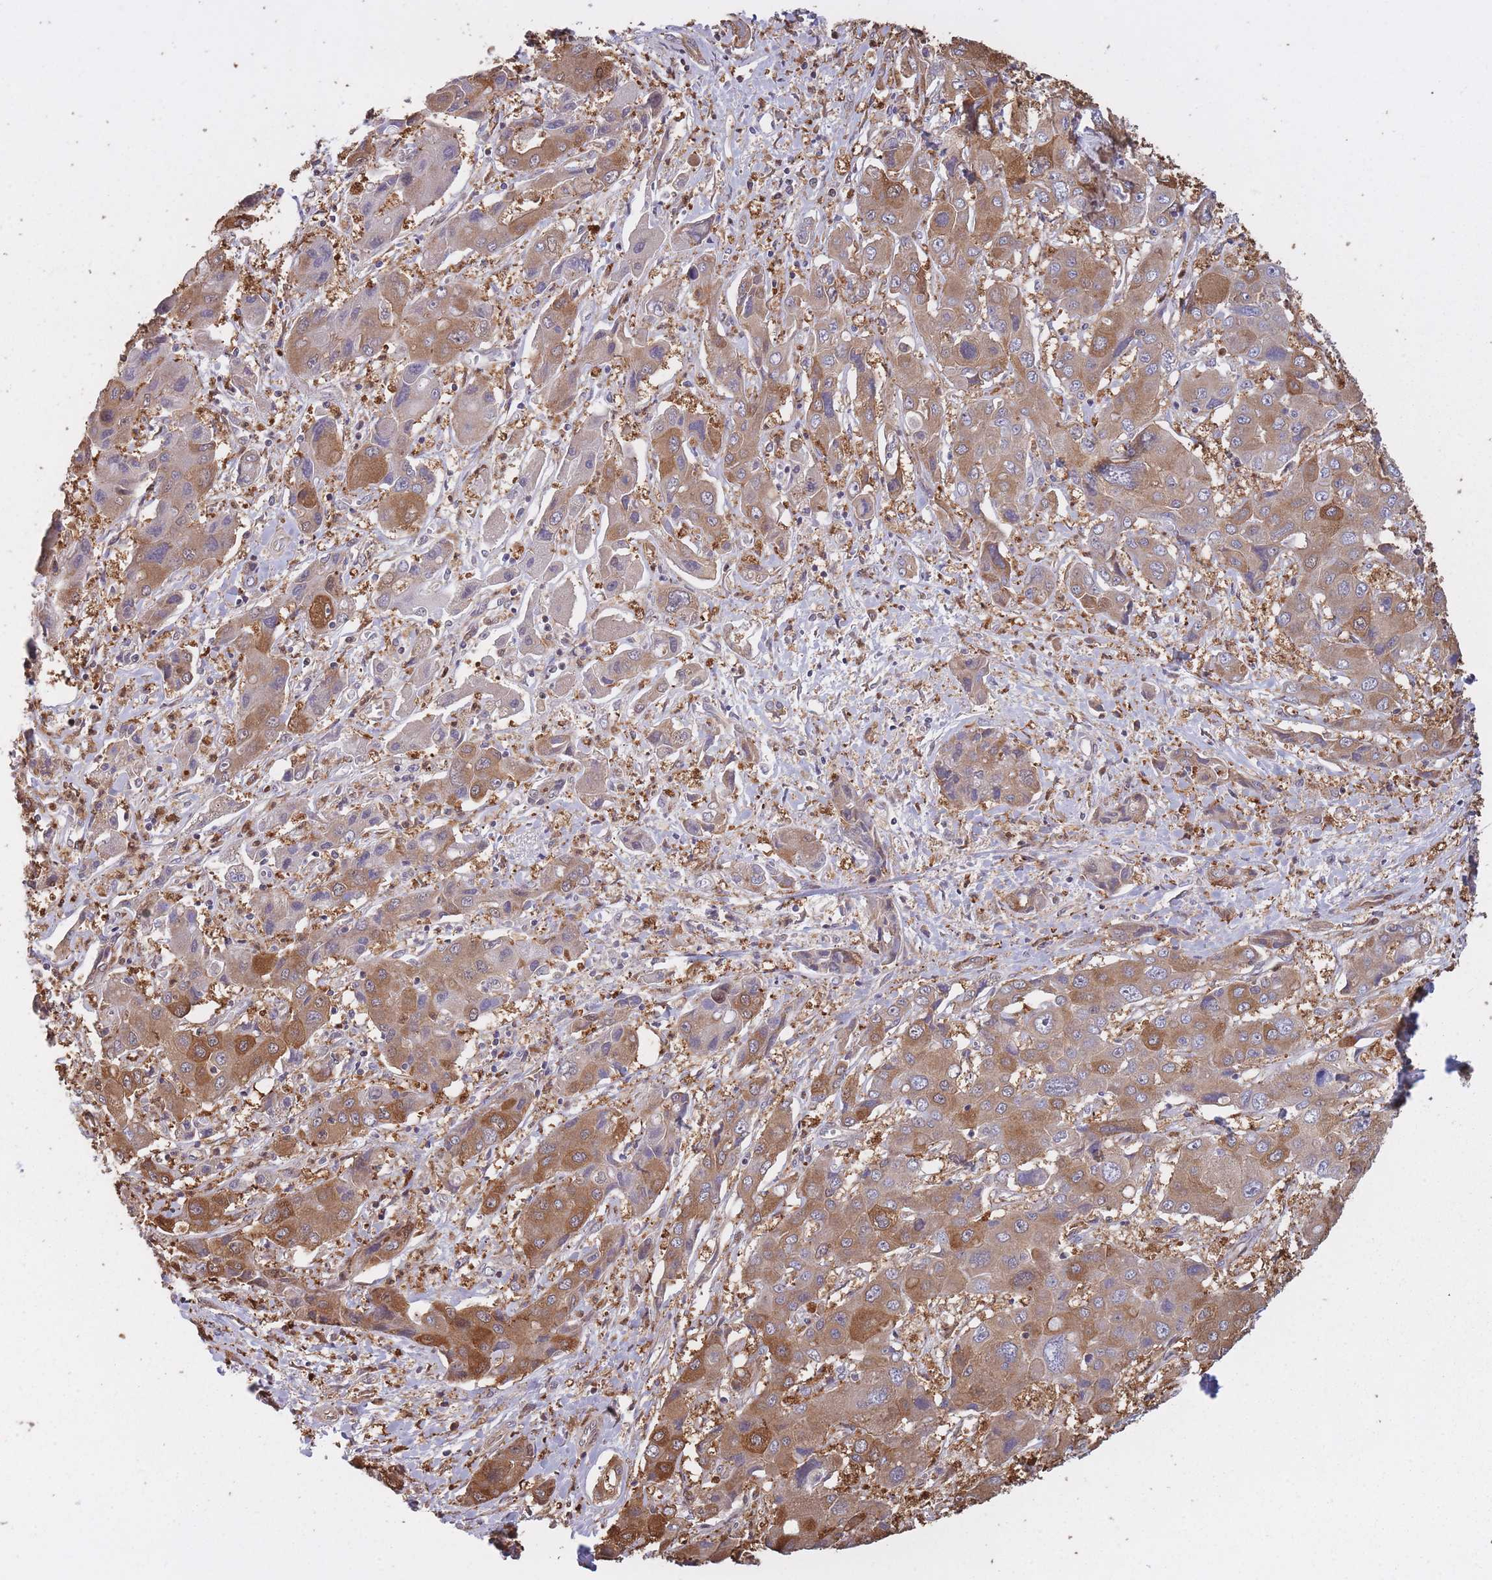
{"staining": {"intensity": "moderate", "quantity": ">75%", "location": "cytoplasmic/membranous"}, "tissue": "liver cancer", "cell_type": "Tumor cells", "image_type": "cancer", "snomed": [{"axis": "morphology", "description": "Cholangiocarcinoma"}, {"axis": "topography", "description": "Liver"}], "caption": "IHC (DAB) staining of human liver cancer shows moderate cytoplasmic/membranous protein expression in approximately >75% of tumor cells. (Stains: DAB in brown, nuclei in blue, Microscopy: brightfield microscopy at high magnification).", "gene": "ARL13B", "patient": {"sex": "male", "age": 67}}